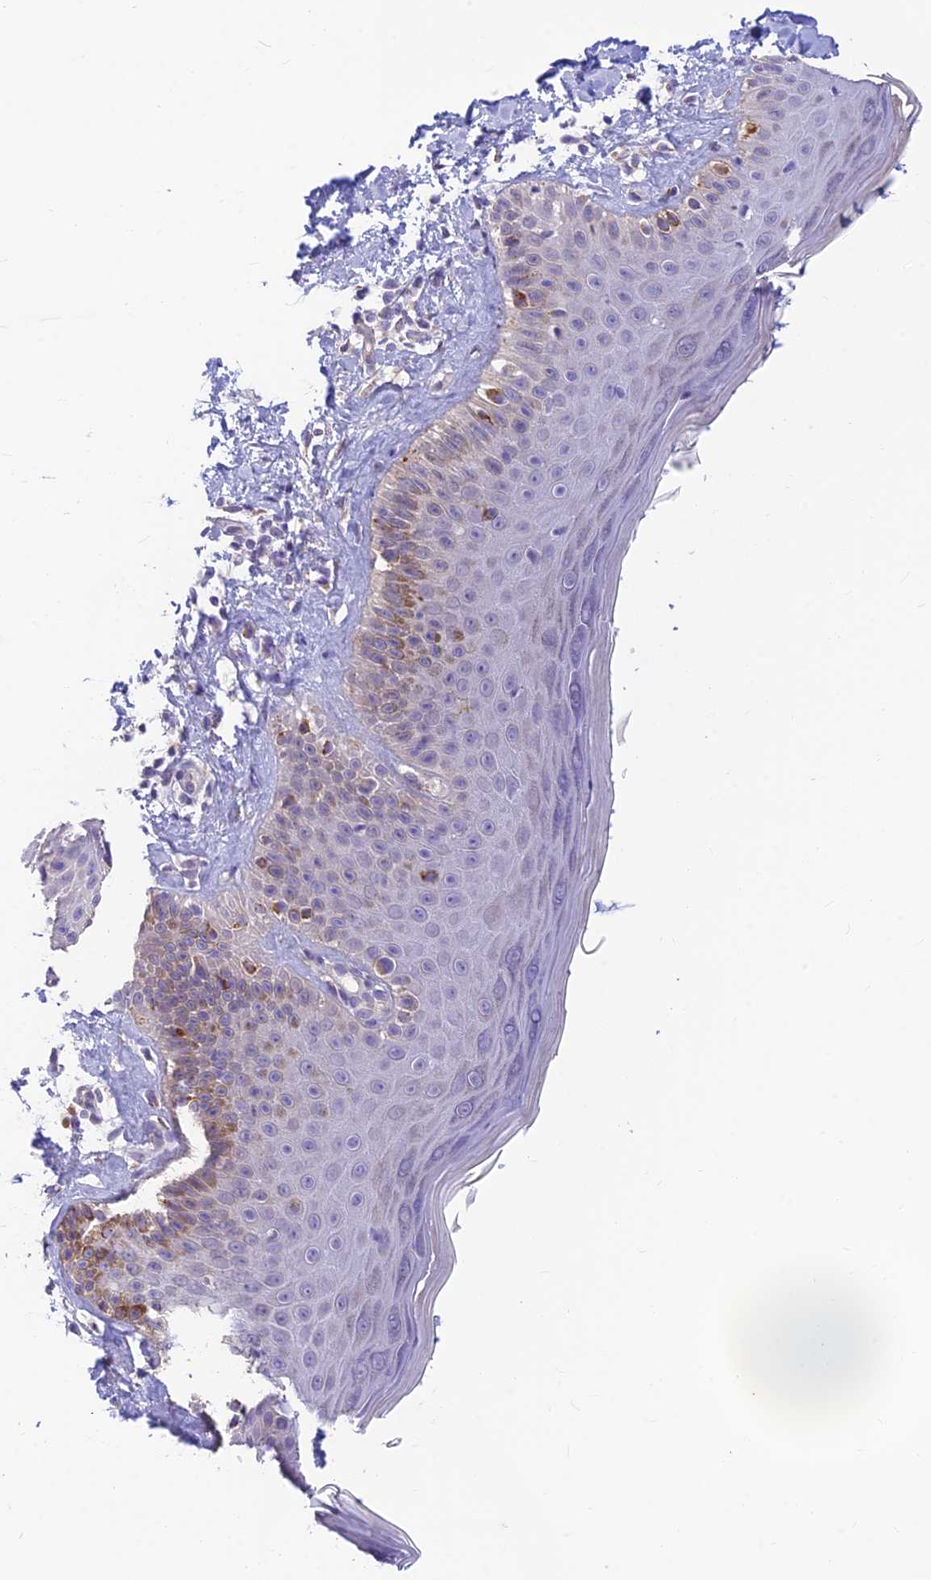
{"staining": {"intensity": "negative", "quantity": "none", "location": "none"}, "tissue": "skin", "cell_type": "Fibroblasts", "image_type": "normal", "snomed": [{"axis": "morphology", "description": "Normal tissue, NOS"}, {"axis": "topography", "description": "Skin"}], "caption": "A high-resolution photomicrograph shows immunohistochemistry staining of unremarkable skin, which shows no significant expression in fibroblasts.", "gene": "ALDH1L2", "patient": {"sex": "male", "age": 52}}